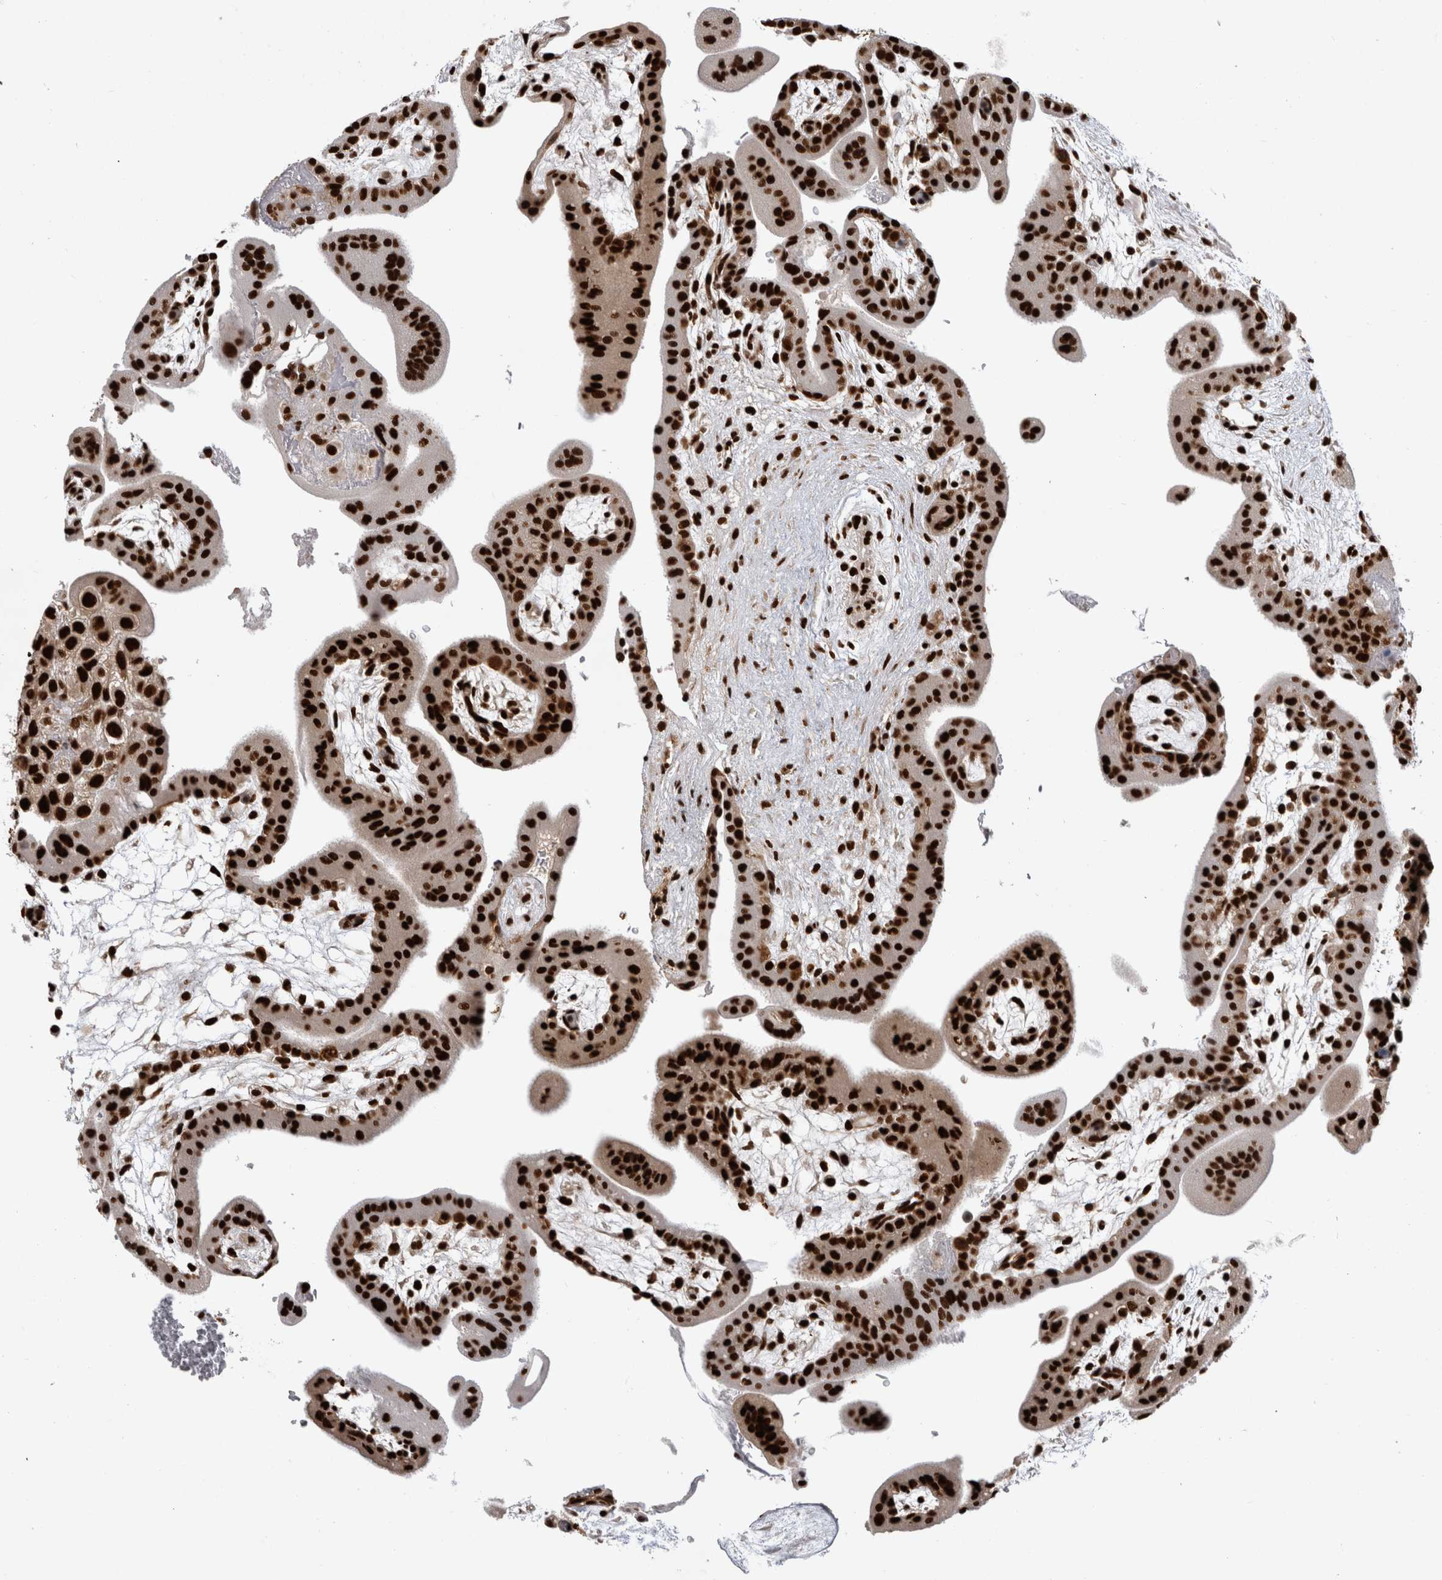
{"staining": {"intensity": "strong", "quantity": ">75%", "location": "nuclear"}, "tissue": "placenta", "cell_type": "Decidual cells", "image_type": "normal", "snomed": [{"axis": "morphology", "description": "Normal tissue, NOS"}, {"axis": "topography", "description": "Placenta"}], "caption": "Immunohistochemistry (IHC) (DAB) staining of benign placenta exhibits strong nuclear protein positivity in approximately >75% of decidual cells.", "gene": "ZSCAN2", "patient": {"sex": "female", "age": 35}}